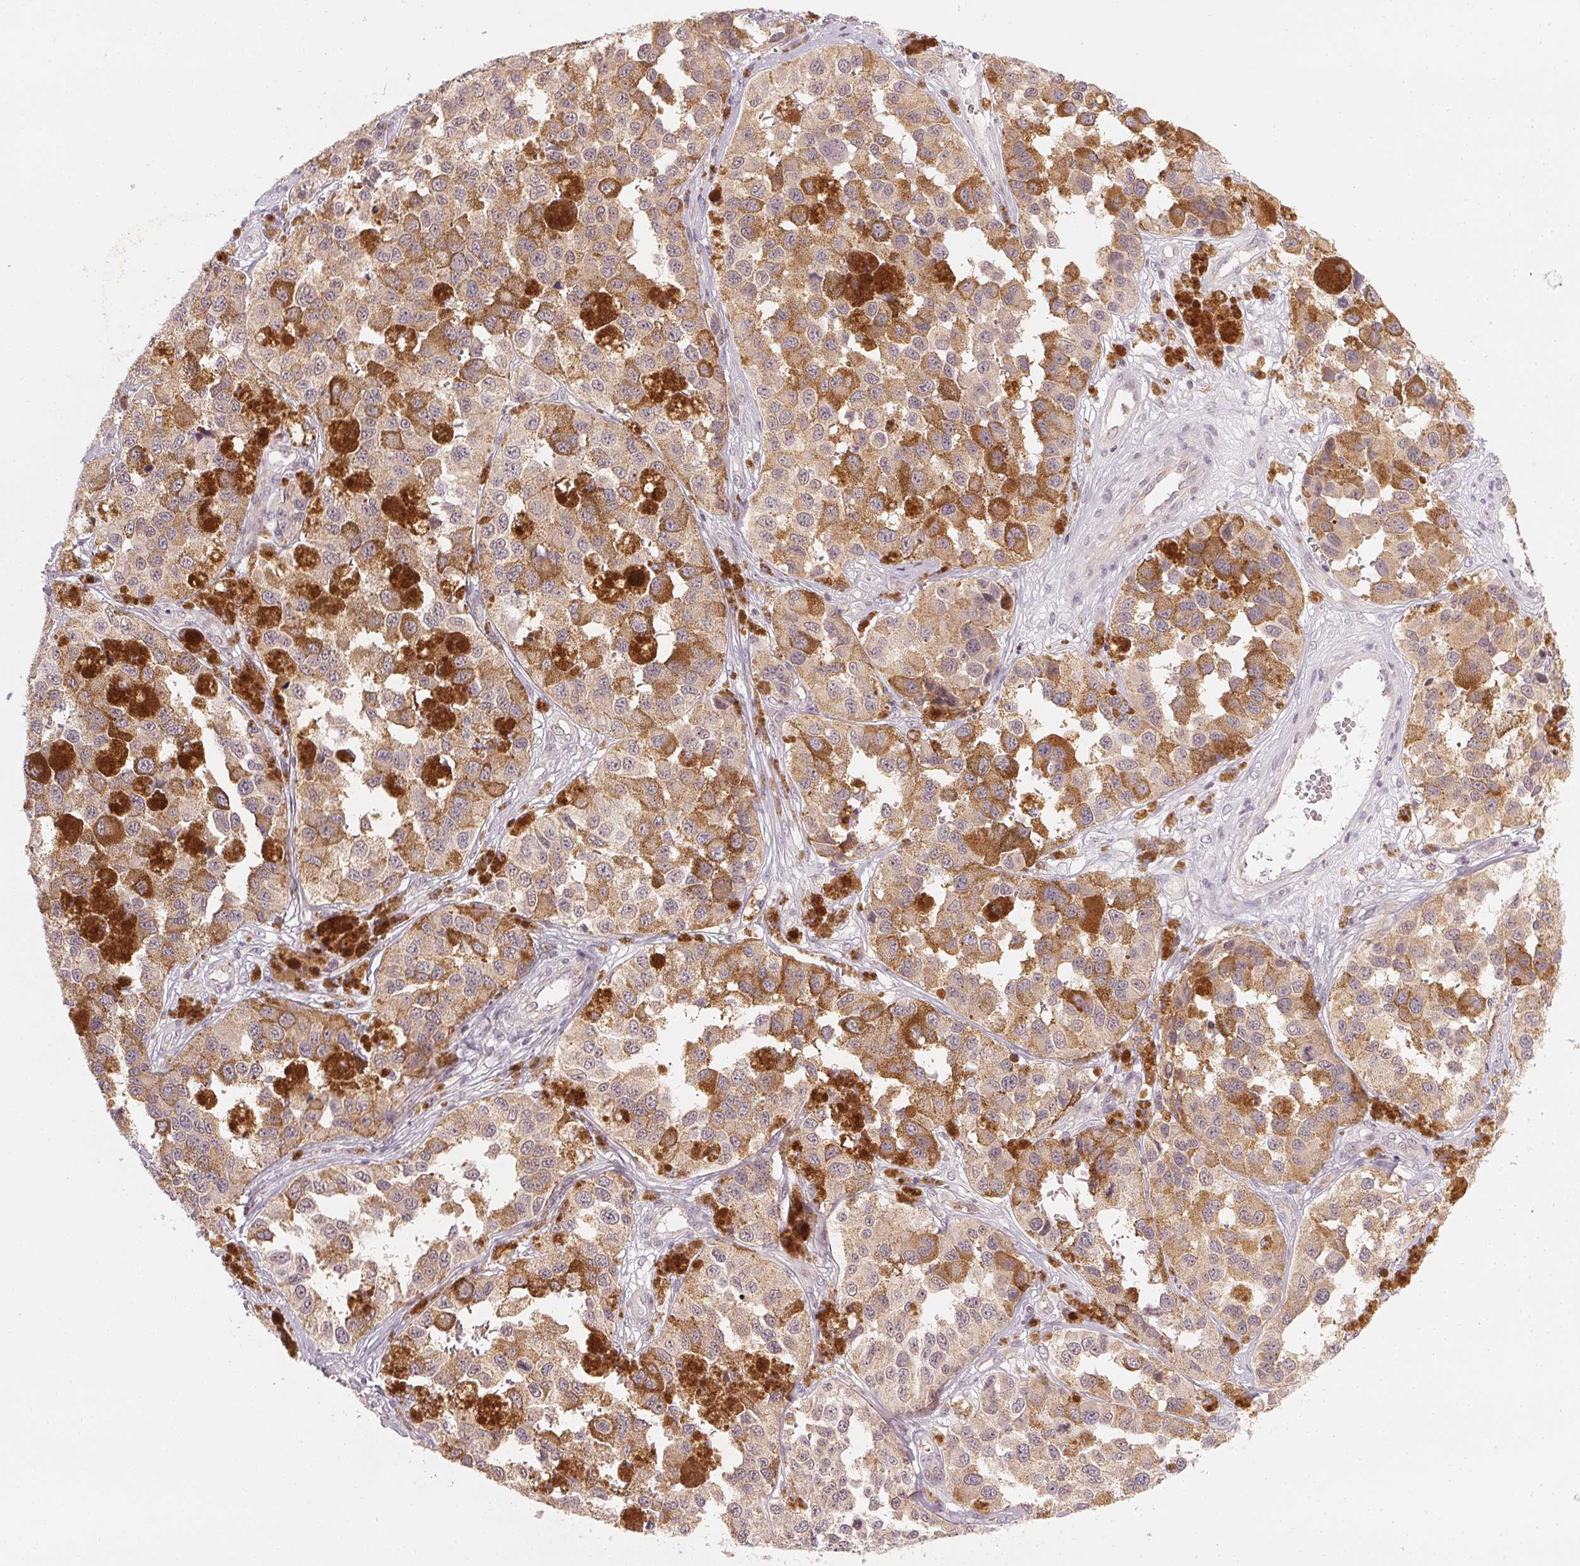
{"staining": {"intensity": "weak", "quantity": ">75%", "location": "cytoplasmic/membranous"}, "tissue": "melanoma", "cell_type": "Tumor cells", "image_type": "cancer", "snomed": [{"axis": "morphology", "description": "Malignant melanoma, NOS"}, {"axis": "topography", "description": "Skin"}], "caption": "The immunohistochemical stain shows weak cytoplasmic/membranous expression in tumor cells of malignant melanoma tissue. (Stains: DAB in brown, nuclei in blue, Microscopy: brightfield microscopy at high magnification).", "gene": "NCOA4", "patient": {"sex": "female", "age": 58}}